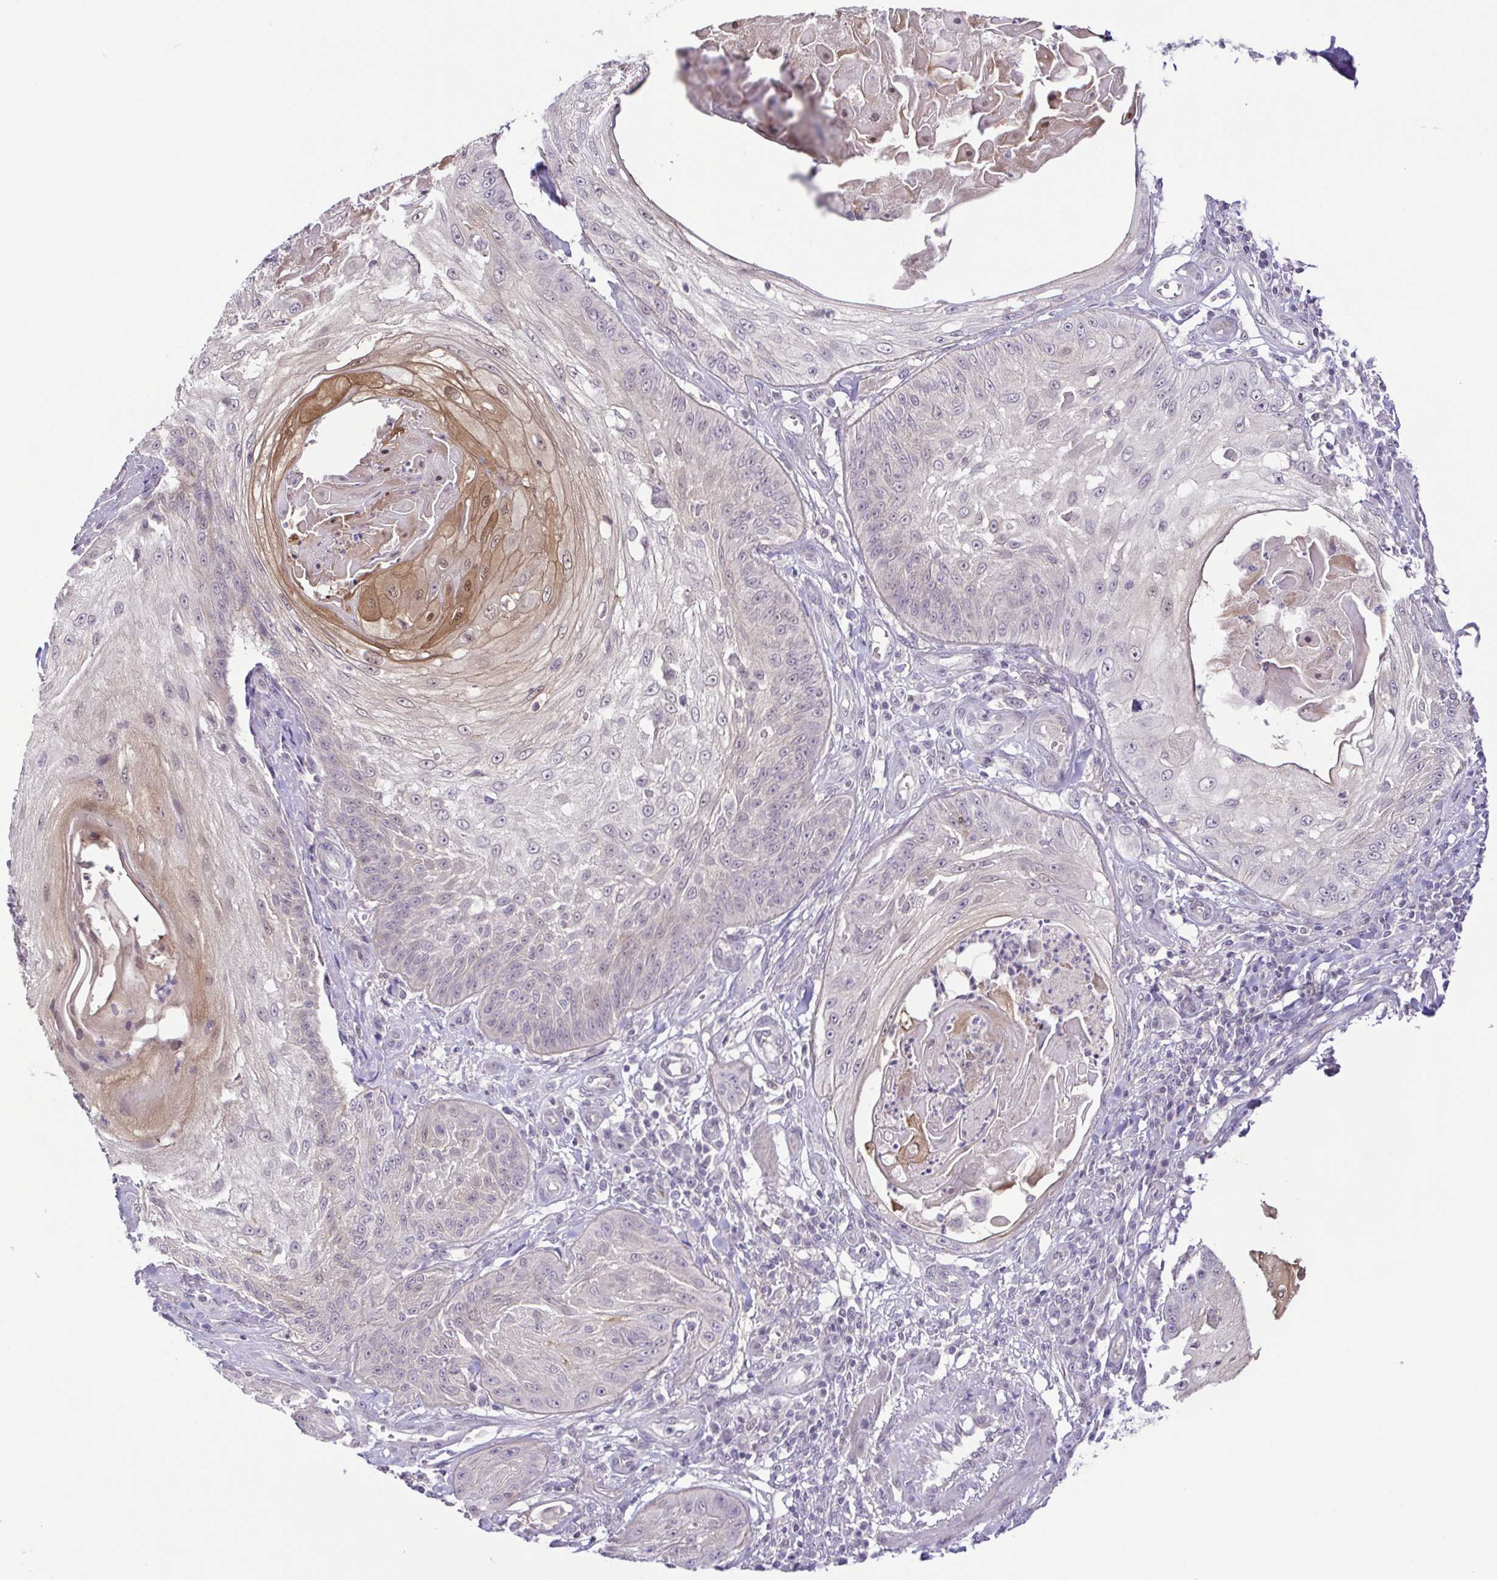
{"staining": {"intensity": "moderate", "quantity": "<25%", "location": "cytoplasmic/membranous,nuclear"}, "tissue": "skin cancer", "cell_type": "Tumor cells", "image_type": "cancer", "snomed": [{"axis": "morphology", "description": "Squamous cell carcinoma, NOS"}, {"axis": "topography", "description": "Skin"}], "caption": "A high-resolution photomicrograph shows IHC staining of skin squamous cell carcinoma, which demonstrates moderate cytoplasmic/membranous and nuclear staining in about <25% of tumor cells.", "gene": "IL1RN", "patient": {"sex": "male", "age": 70}}